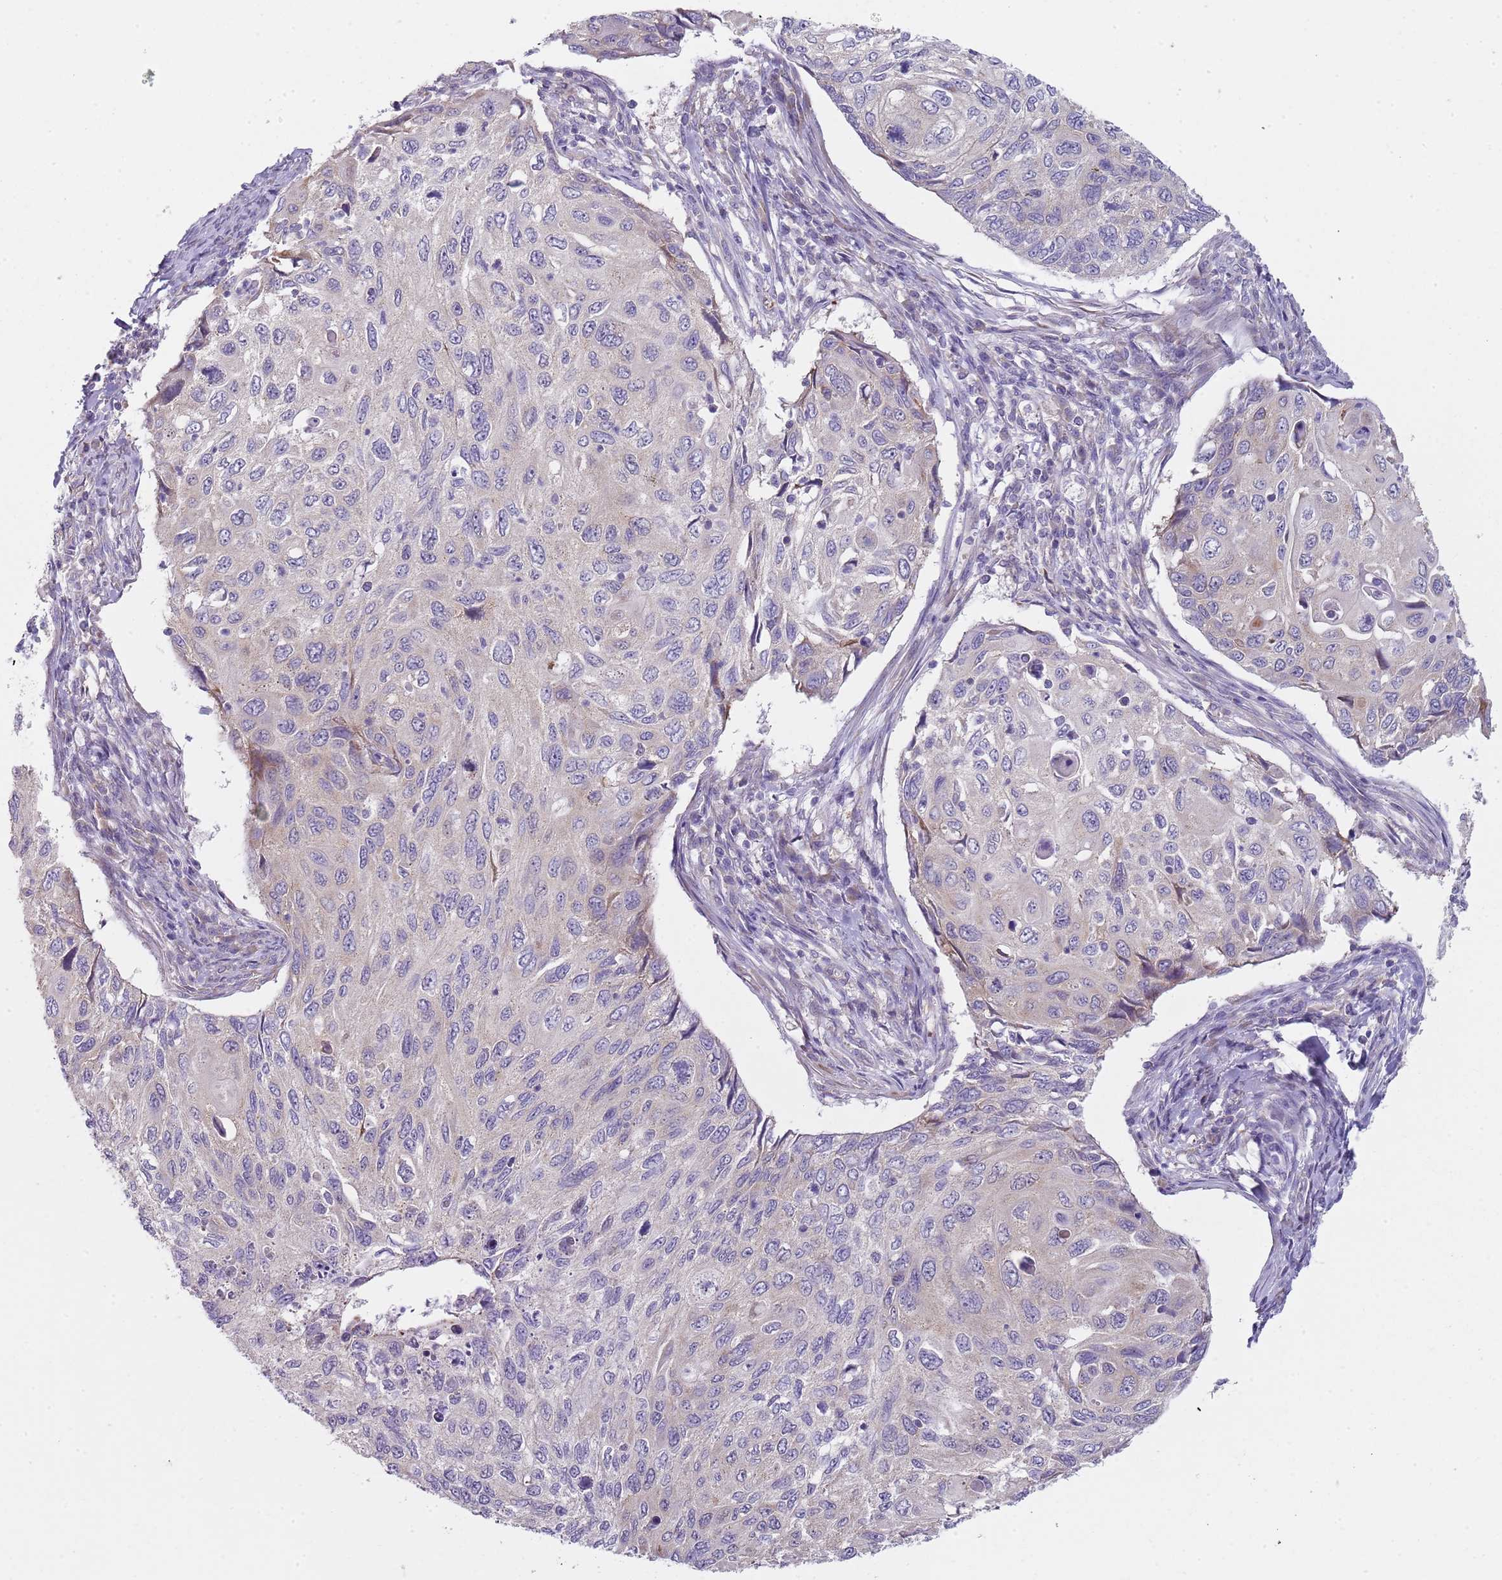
{"staining": {"intensity": "negative", "quantity": "none", "location": "none"}, "tissue": "cervical cancer", "cell_type": "Tumor cells", "image_type": "cancer", "snomed": [{"axis": "morphology", "description": "Squamous cell carcinoma, NOS"}, {"axis": "topography", "description": "Cervix"}], "caption": "This is an immunohistochemistry (IHC) photomicrograph of squamous cell carcinoma (cervical). There is no positivity in tumor cells.", "gene": "SLC26A6", "patient": {"sex": "female", "age": 70}}